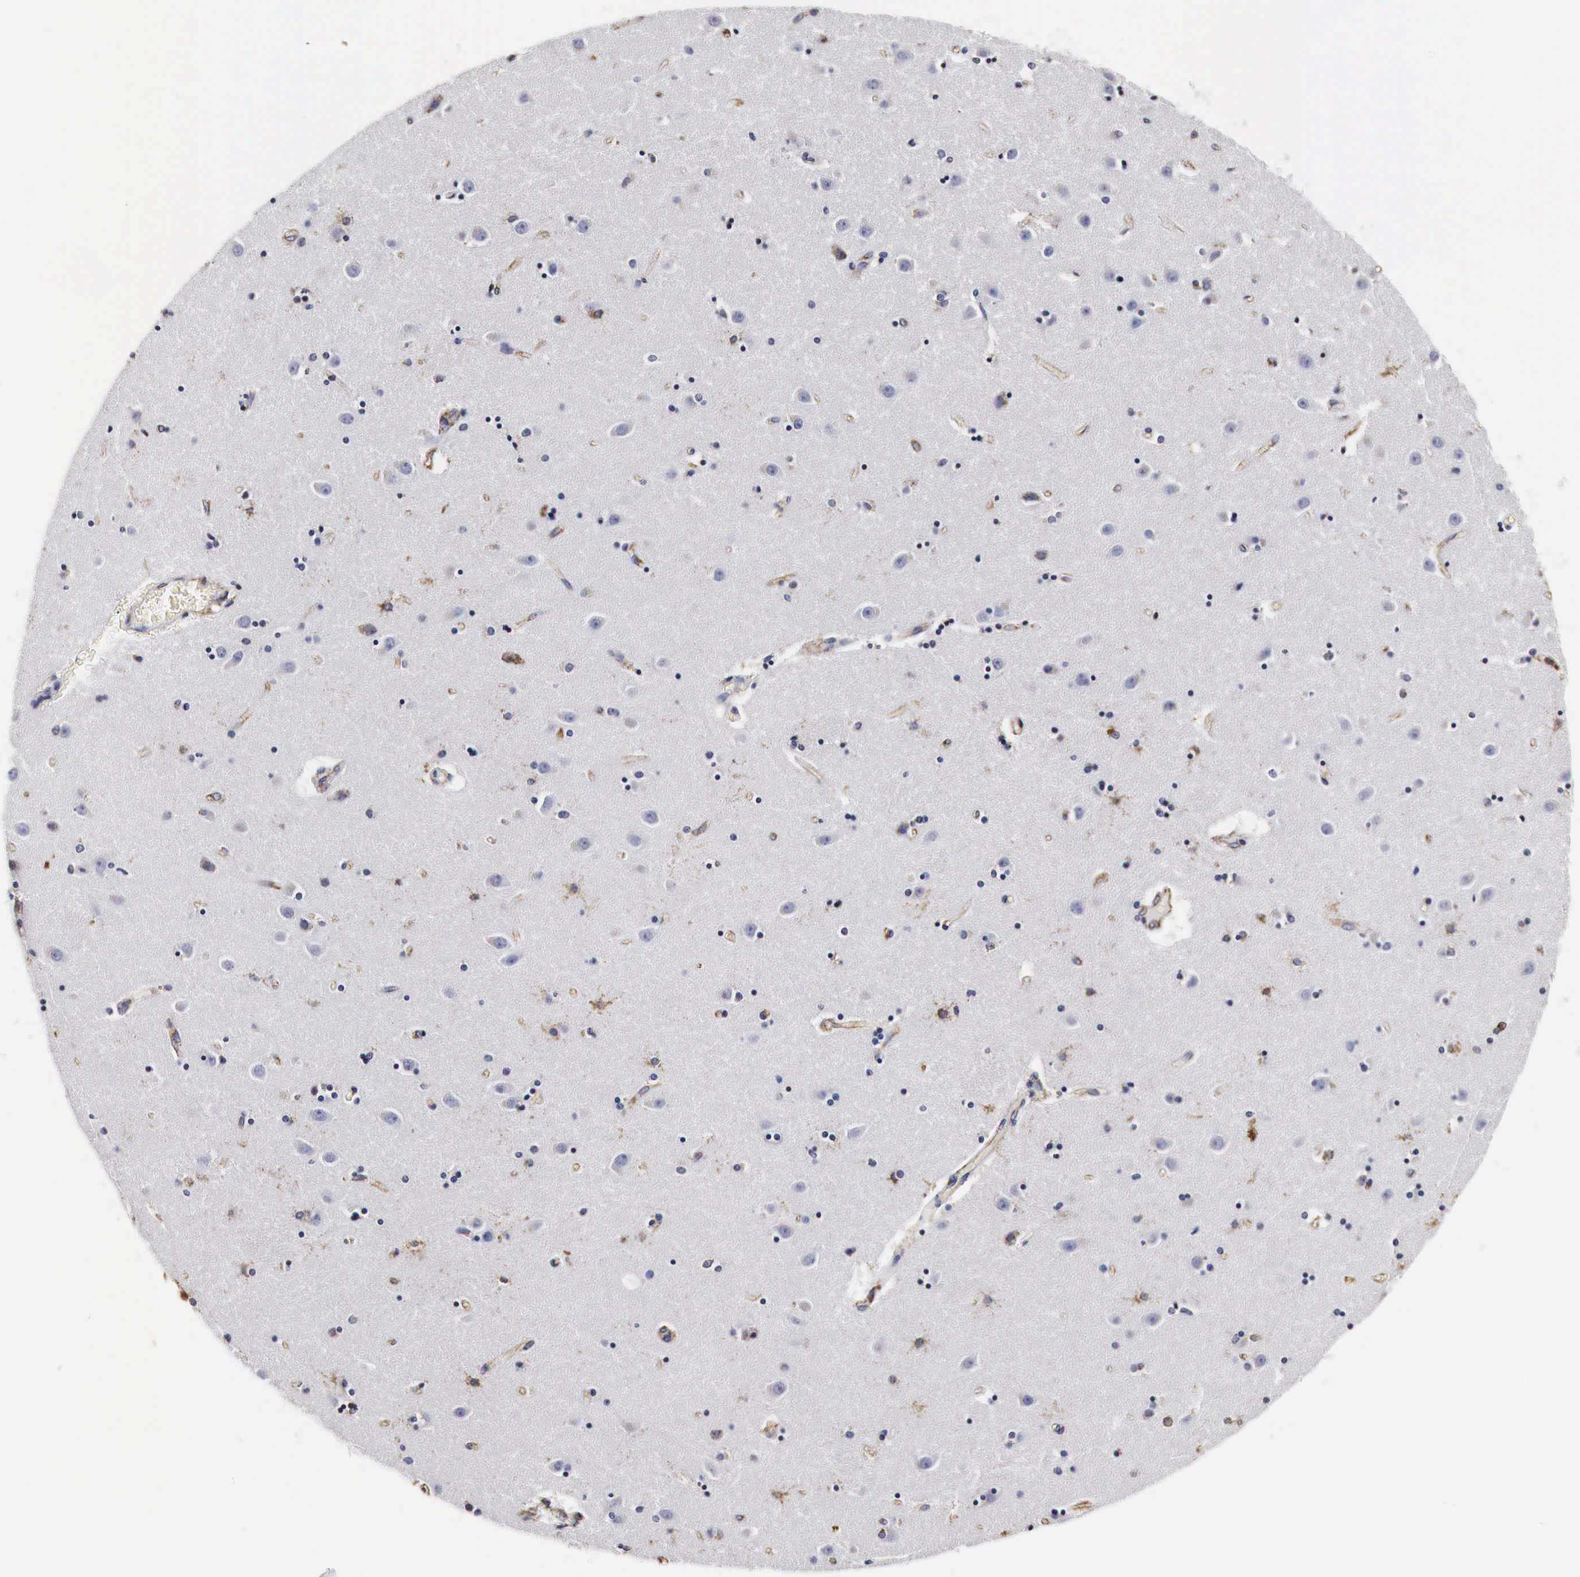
{"staining": {"intensity": "weak", "quantity": "<25%", "location": "cytoplasmic/membranous"}, "tissue": "caudate", "cell_type": "Glial cells", "image_type": "normal", "snomed": [{"axis": "morphology", "description": "Normal tissue, NOS"}, {"axis": "topography", "description": "Lateral ventricle wall"}], "caption": "An image of caudate stained for a protein displays no brown staining in glial cells. (DAB (3,3'-diaminobenzidine) immunohistochemistry (IHC), high magnification).", "gene": "CKAP4", "patient": {"sex": "female", "age": 54}}